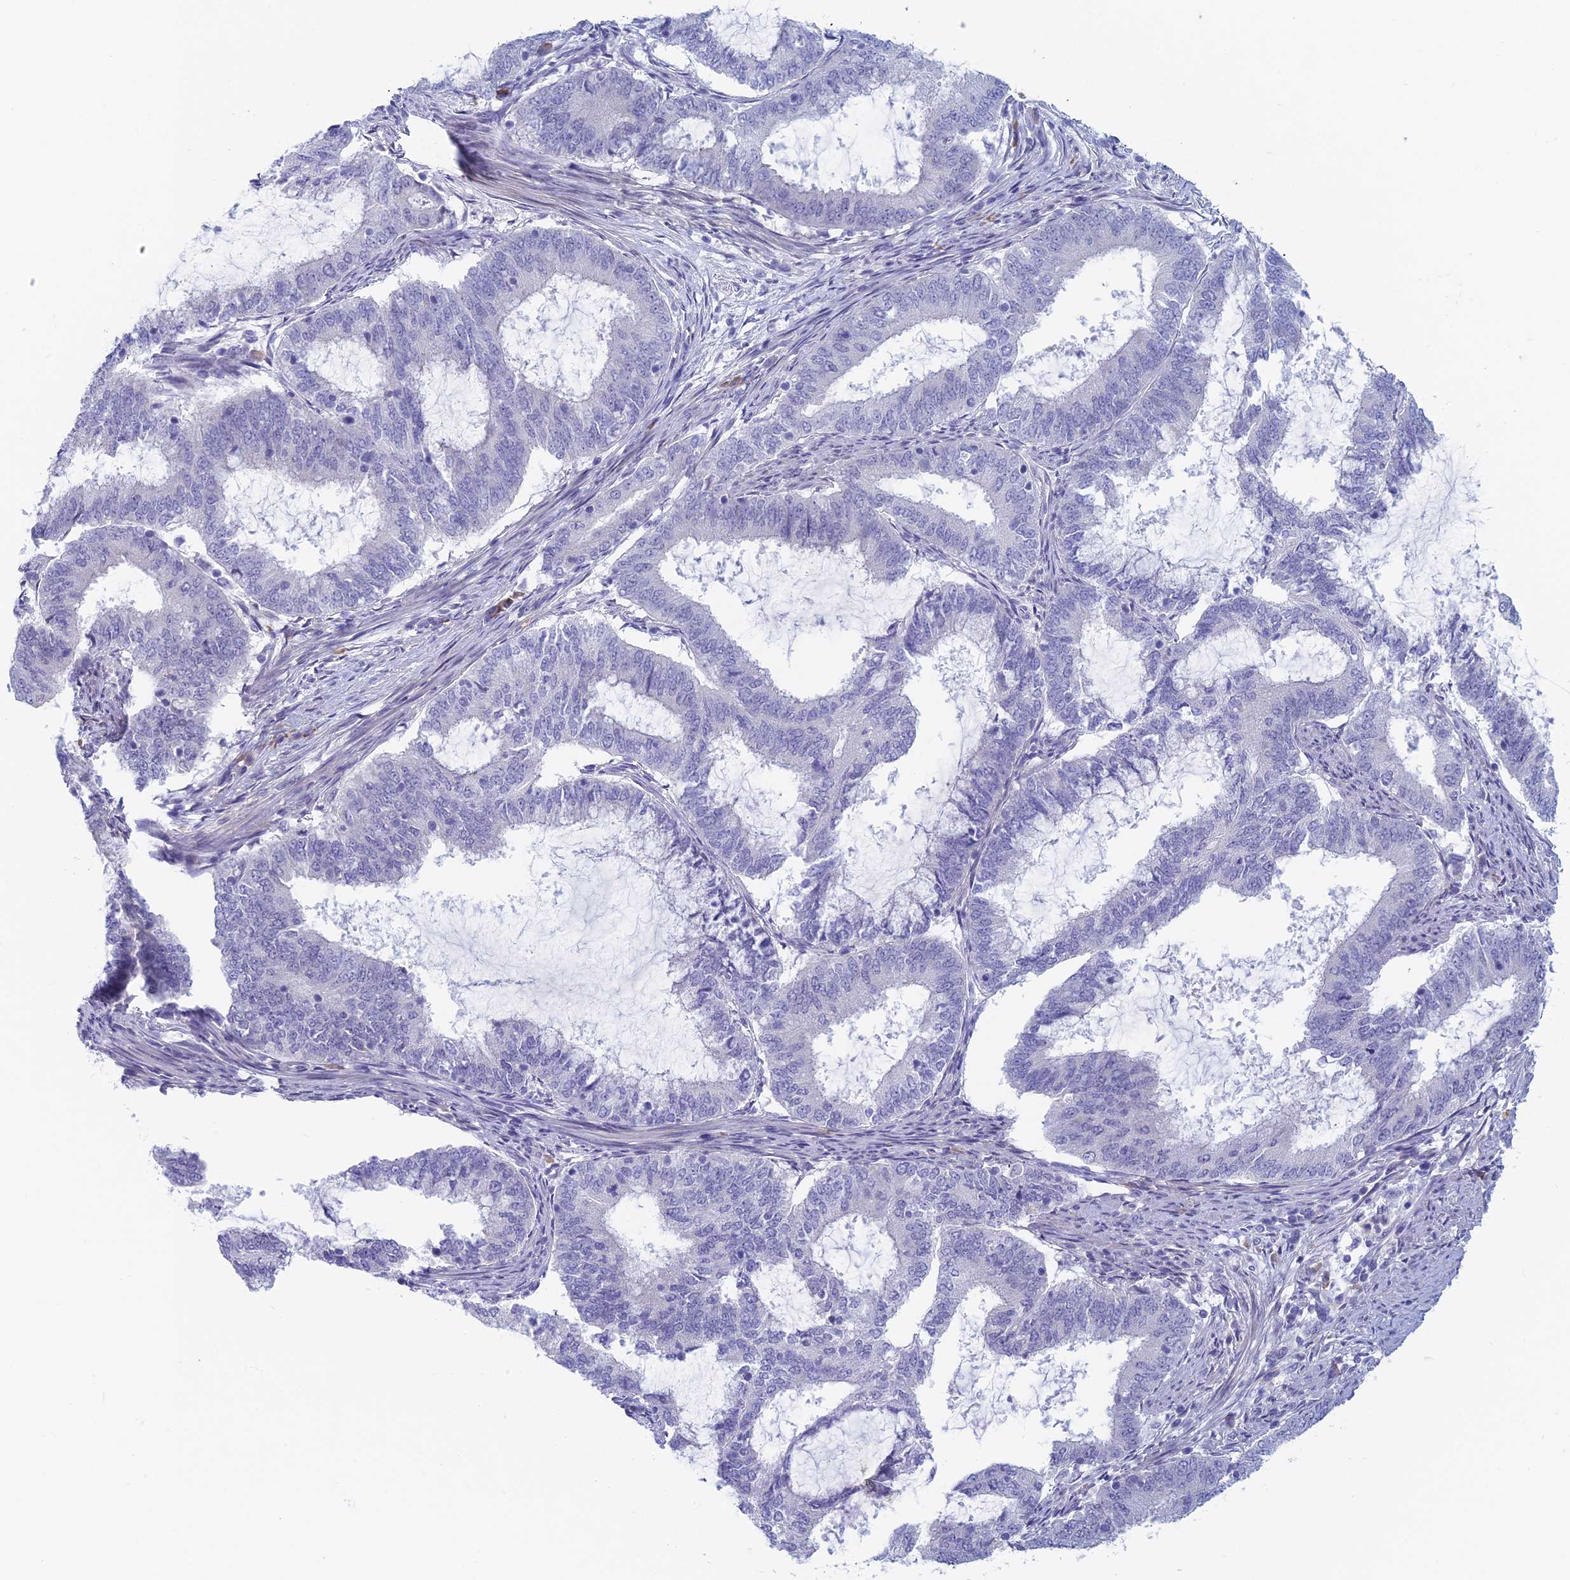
{"staining": {"intensity": "negative", "quantity": "none", "location": "none"}, "tissue": "endometrial cancer", "cell_type": "Tumor cells", "image_type": "cancer", "snomed": [{"axis": "morphology", "description": "Adenocarcinoma, NOS"}, {"axis": "topography", "description": "Endometrium"}], "caption": "Endometrial cancer was stained to show a protein in brown. There is no significant staining in tumor cells.", "gene": "PPP1R26", "patient": {"sex": "female", "age": 51}}